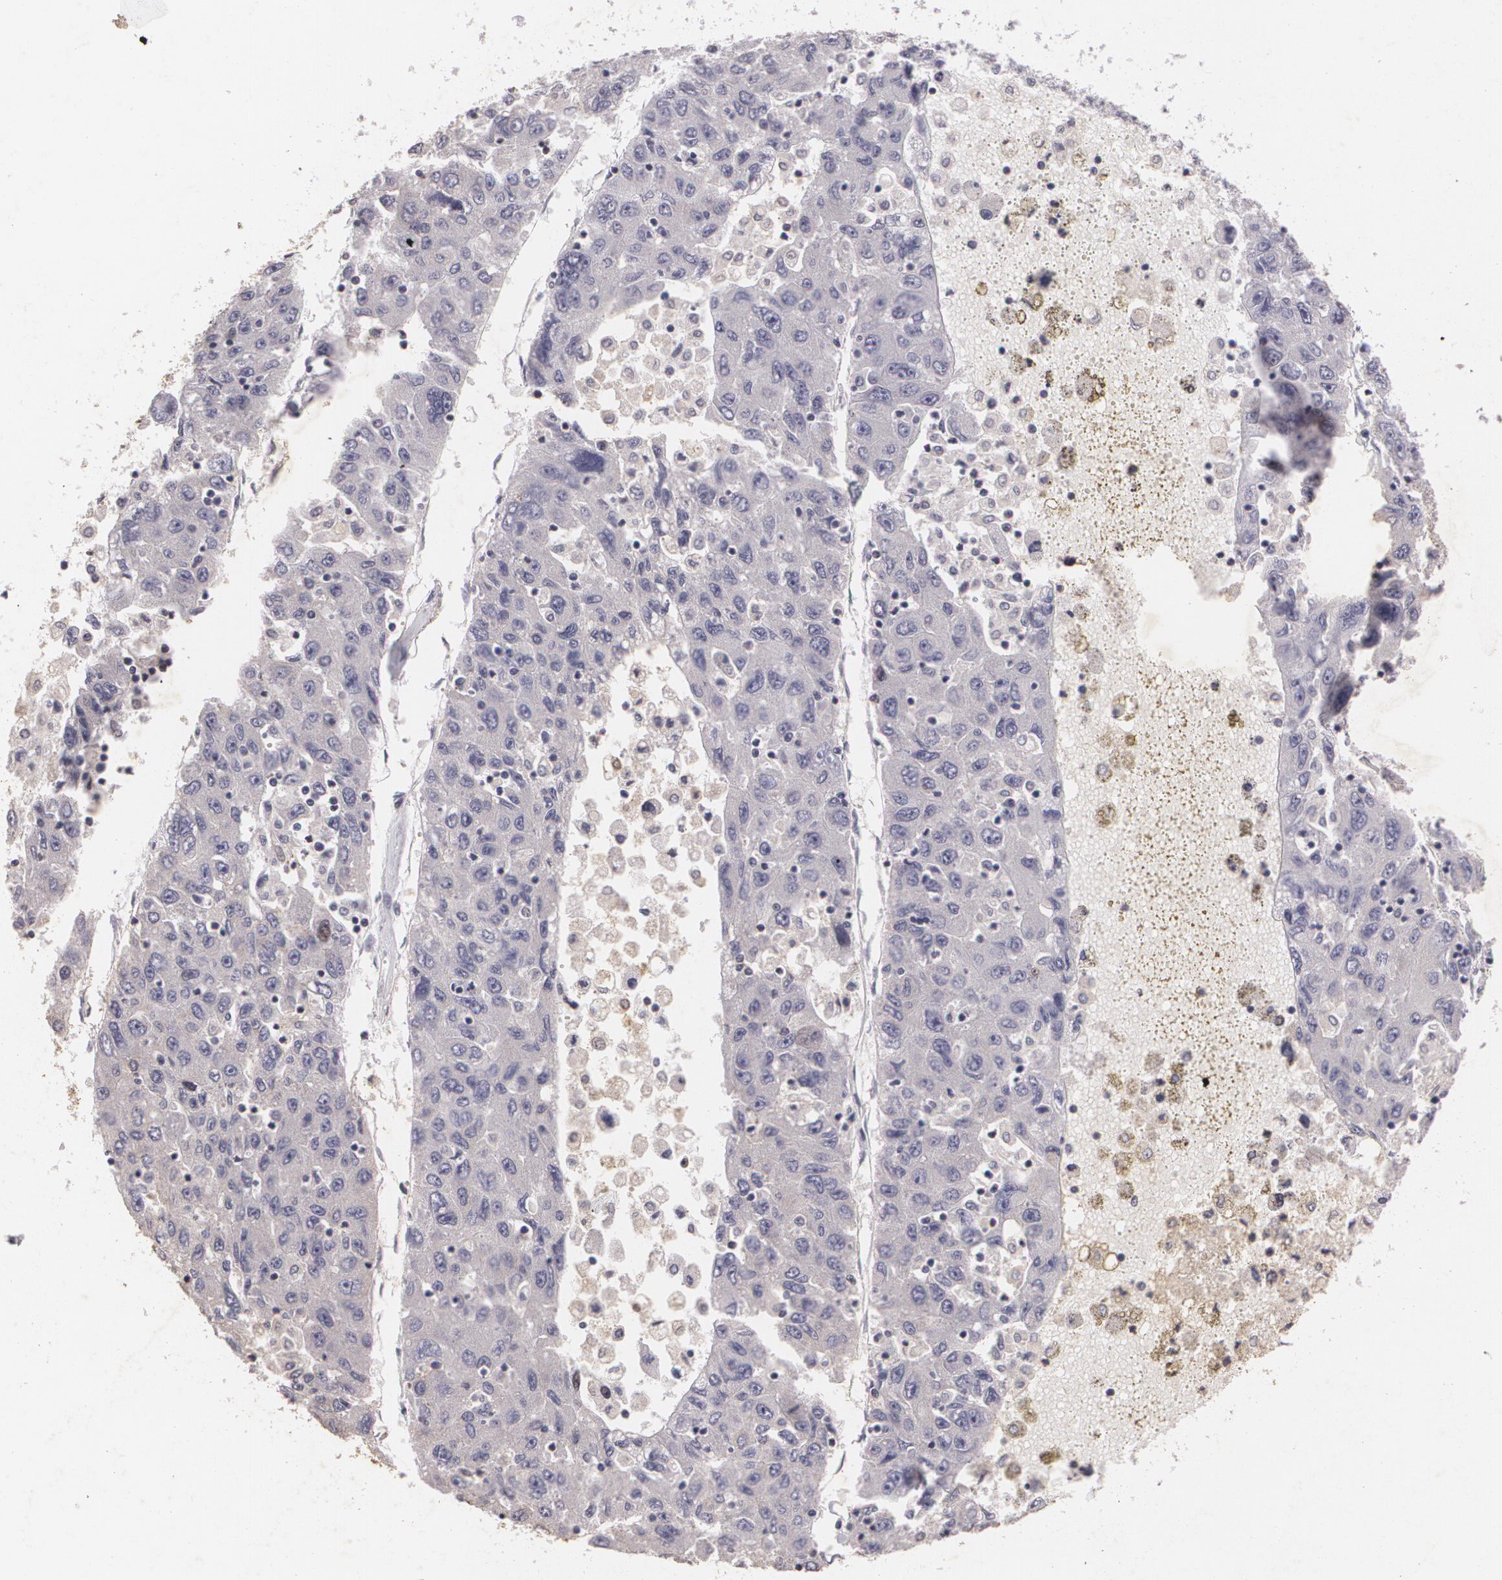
{"staining": {"intensity": "weak", "quantity": ">75%", "location": "cytoplasmic/membranous"}, "tissue": "liver cancer", "cell_type": "Tumor cells", "image_type": "cancer", "snomed": [{"axis": "morphology", "description": "Carcinoma, Hepatocellular, NOS"}, {"axis": "topography", "description": "Liver"}], "caption": "Liver cancer (hepatocellular carcinoma) stained with immunohistochemistry exhibits weak cytoplasmic/membranous expression in approximately >75% of tumor cells.", "gene": "KCNA4", "patient": {"sex": "male", "age": 49}}